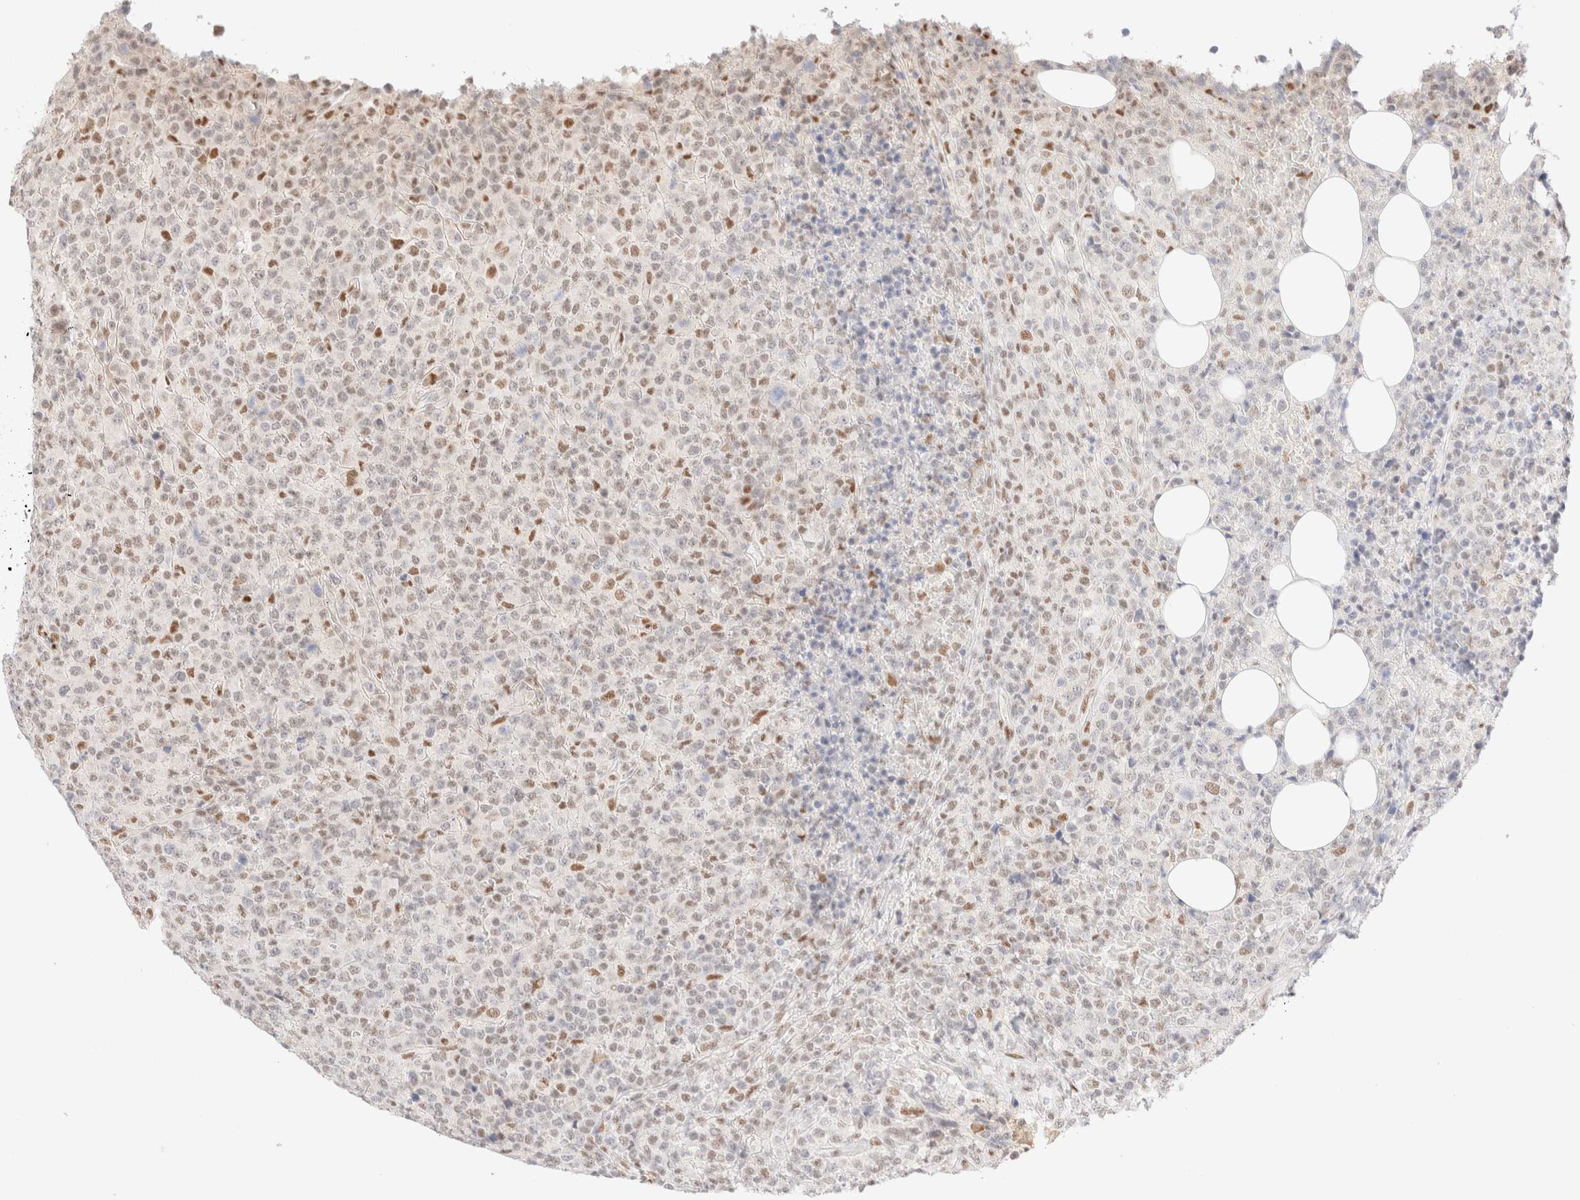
{"staining": {"intensity": "weak", "quantity": ">75%", "location": "nuclear"}, "tissue": "lymphoma", "cell_type": "Tumor cells", "image_type": "cancer", "snomed": [{"axis": "morphology", "description": "Malignant lymphoma, non-Hodgkin's type, High grade"}, {"axis": "topography", "description": "Lymph node"}], "caption": "There is low levels of weak nuclear staining in tumor cells of lymphoma, as demonstrated by immunohistochemical staining (brown color).", "gene": "CIC", "patient": {"sex": "male", "age": 13}}